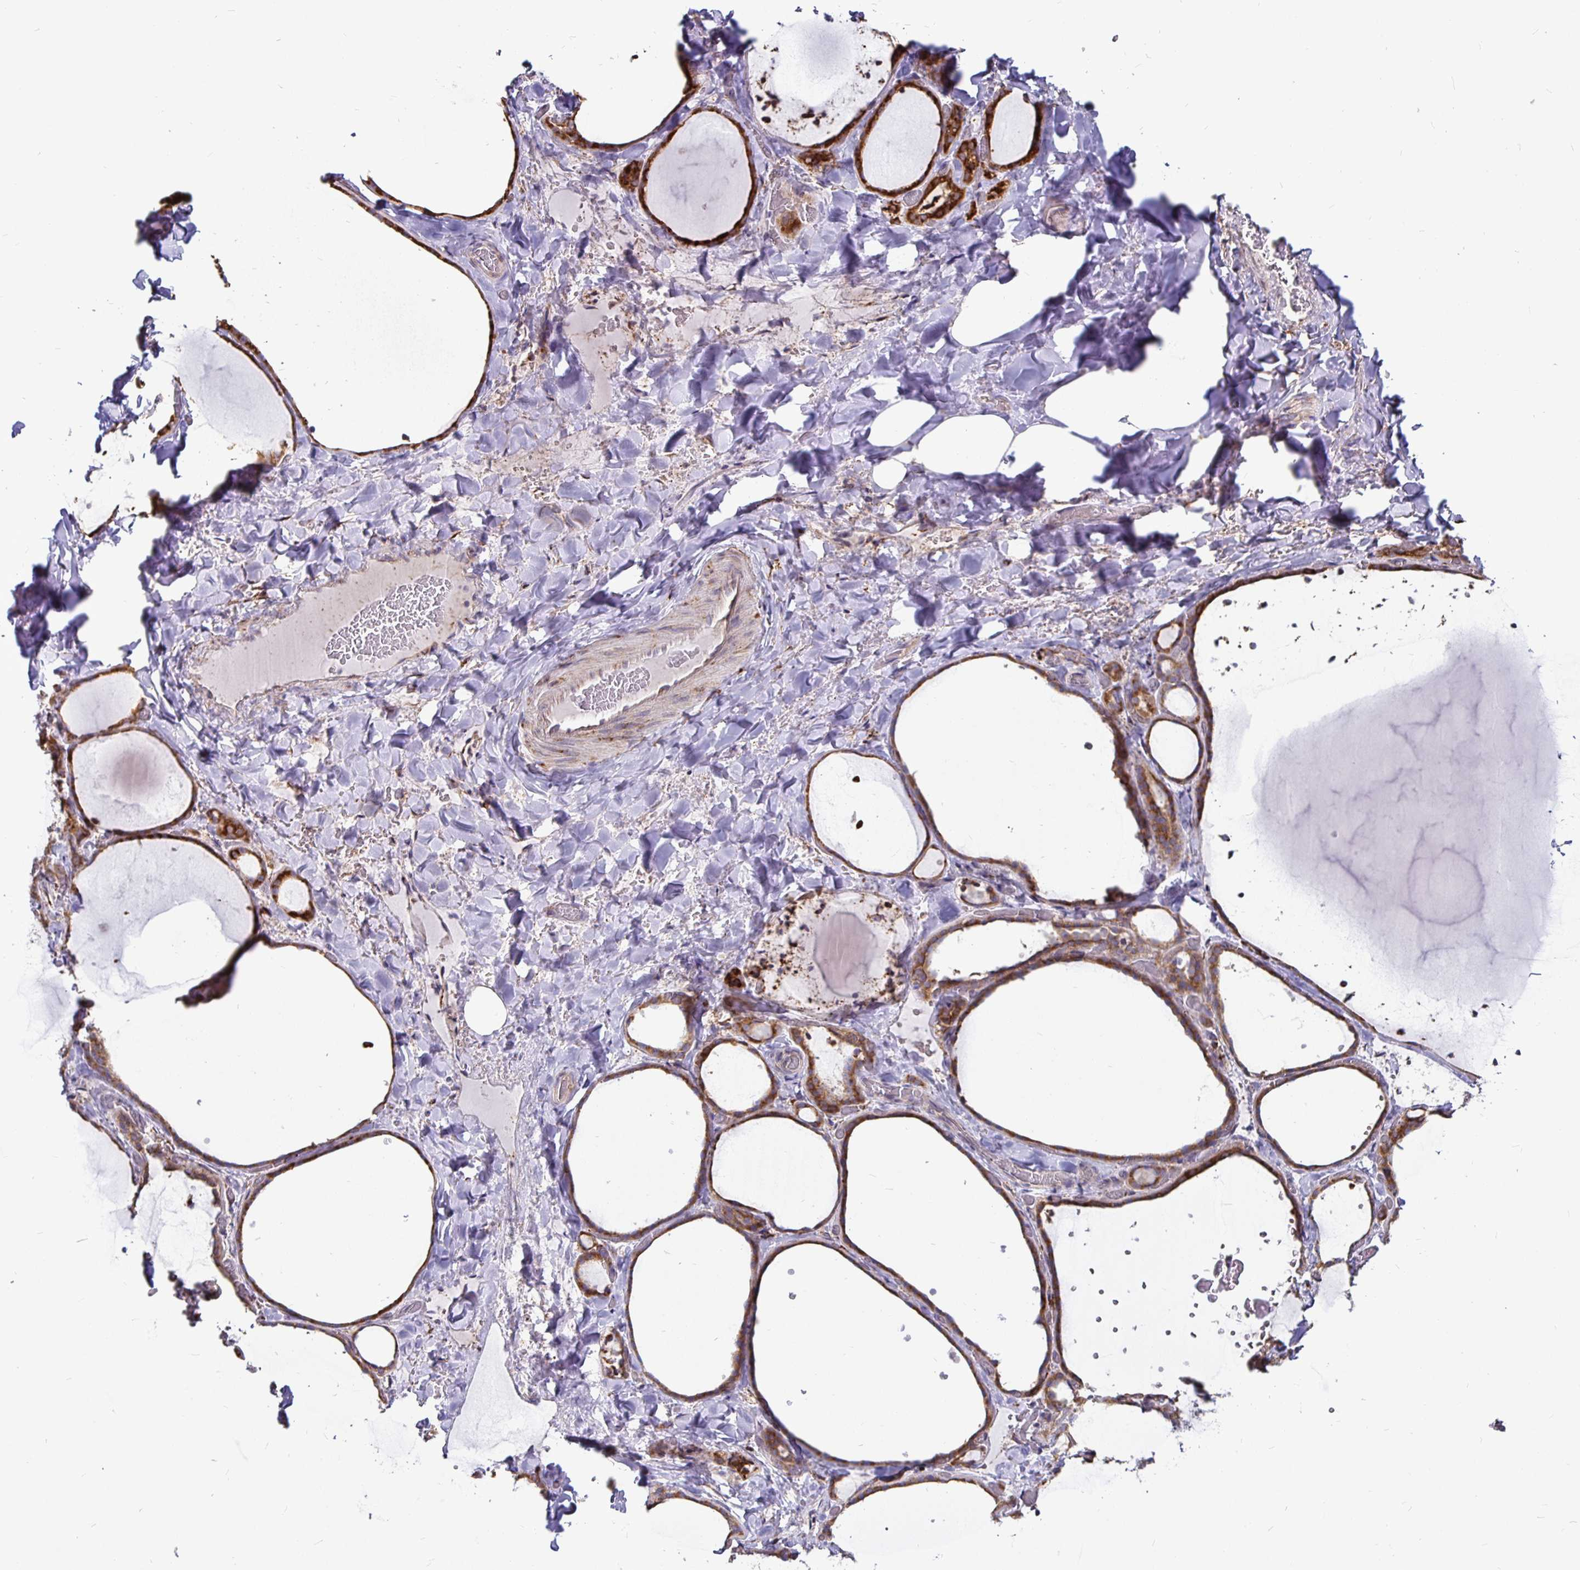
{"staining": {"intensity": "moderate", "quantity": ">75%", "location": "cytoplasmic/membranous"}, "tissue": "thyroid gland", "cell_type": "Glandular cells", "image_type": "normal", "snomed": [{"axis": "morphology", "description": "Normal tissue, NOS"}, {"axis": "topography", "description": "Thyroid gland"}], "caption": "Brown immunohistochemical staining in normal human thyroid gland shows moderate cytoplasmic/membranous staining in approximately >75% of glandular cells.", "gene": "P4HA2", "patient": {"sex": "female", "age": 36}}